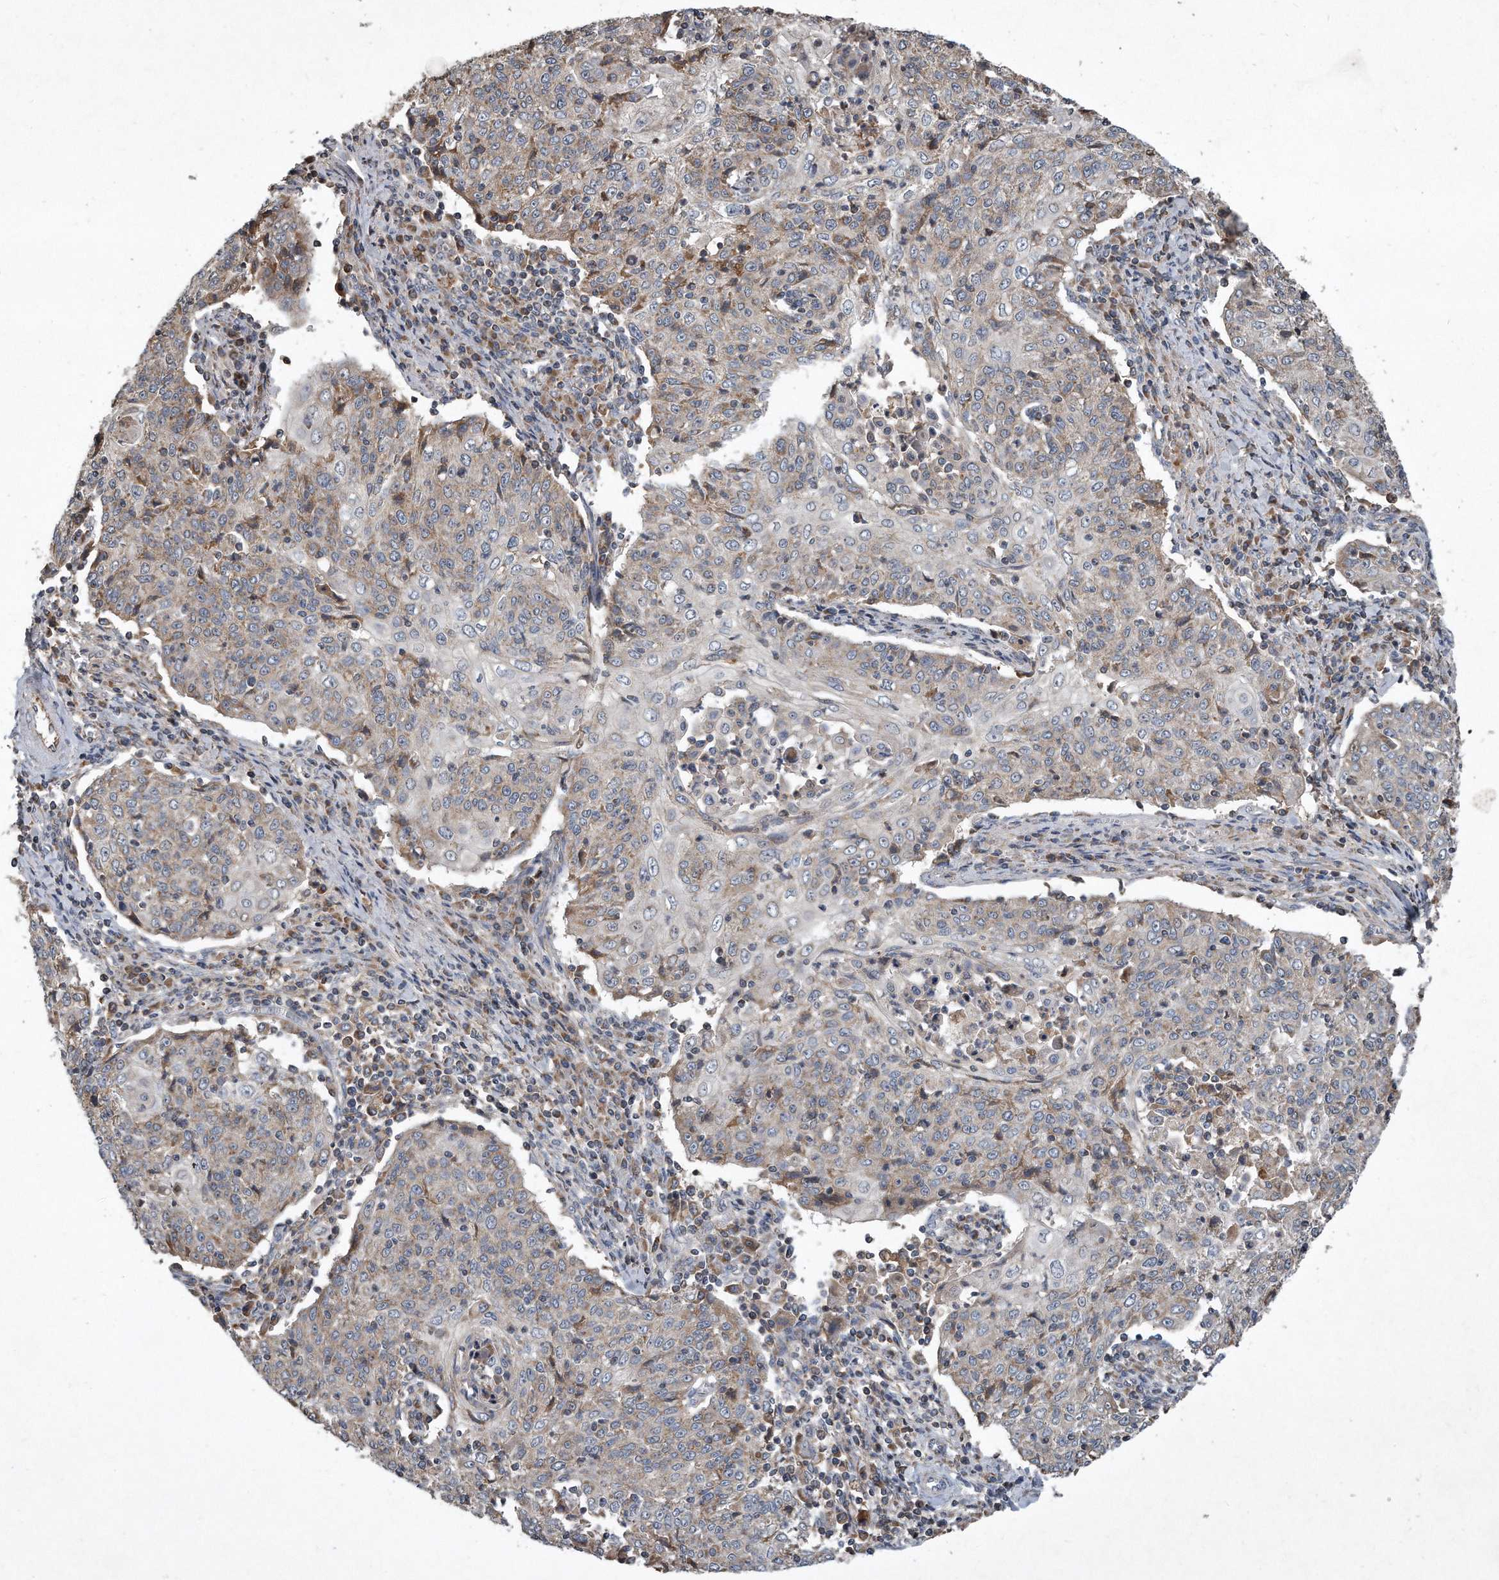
{"staining": {"intensity": "negative", "quantity": "none", "location": "none"}, "tissue": "cervical cancer", "cell_type": "Tumor cells", "image_type": "cancer", "snomed": [{"axis": "morphology", "description": "Squamous cell carcinoma, NOS"}, {"axis": "topography", "description": "Cervix"}], "caption": "Squamous cell carcinoma (cervical) was stained to show a protein in brown. There is no significant positivity in tumor cells.", "gene": "SDHA", "patient": {"sex": "female", "age": 48}}